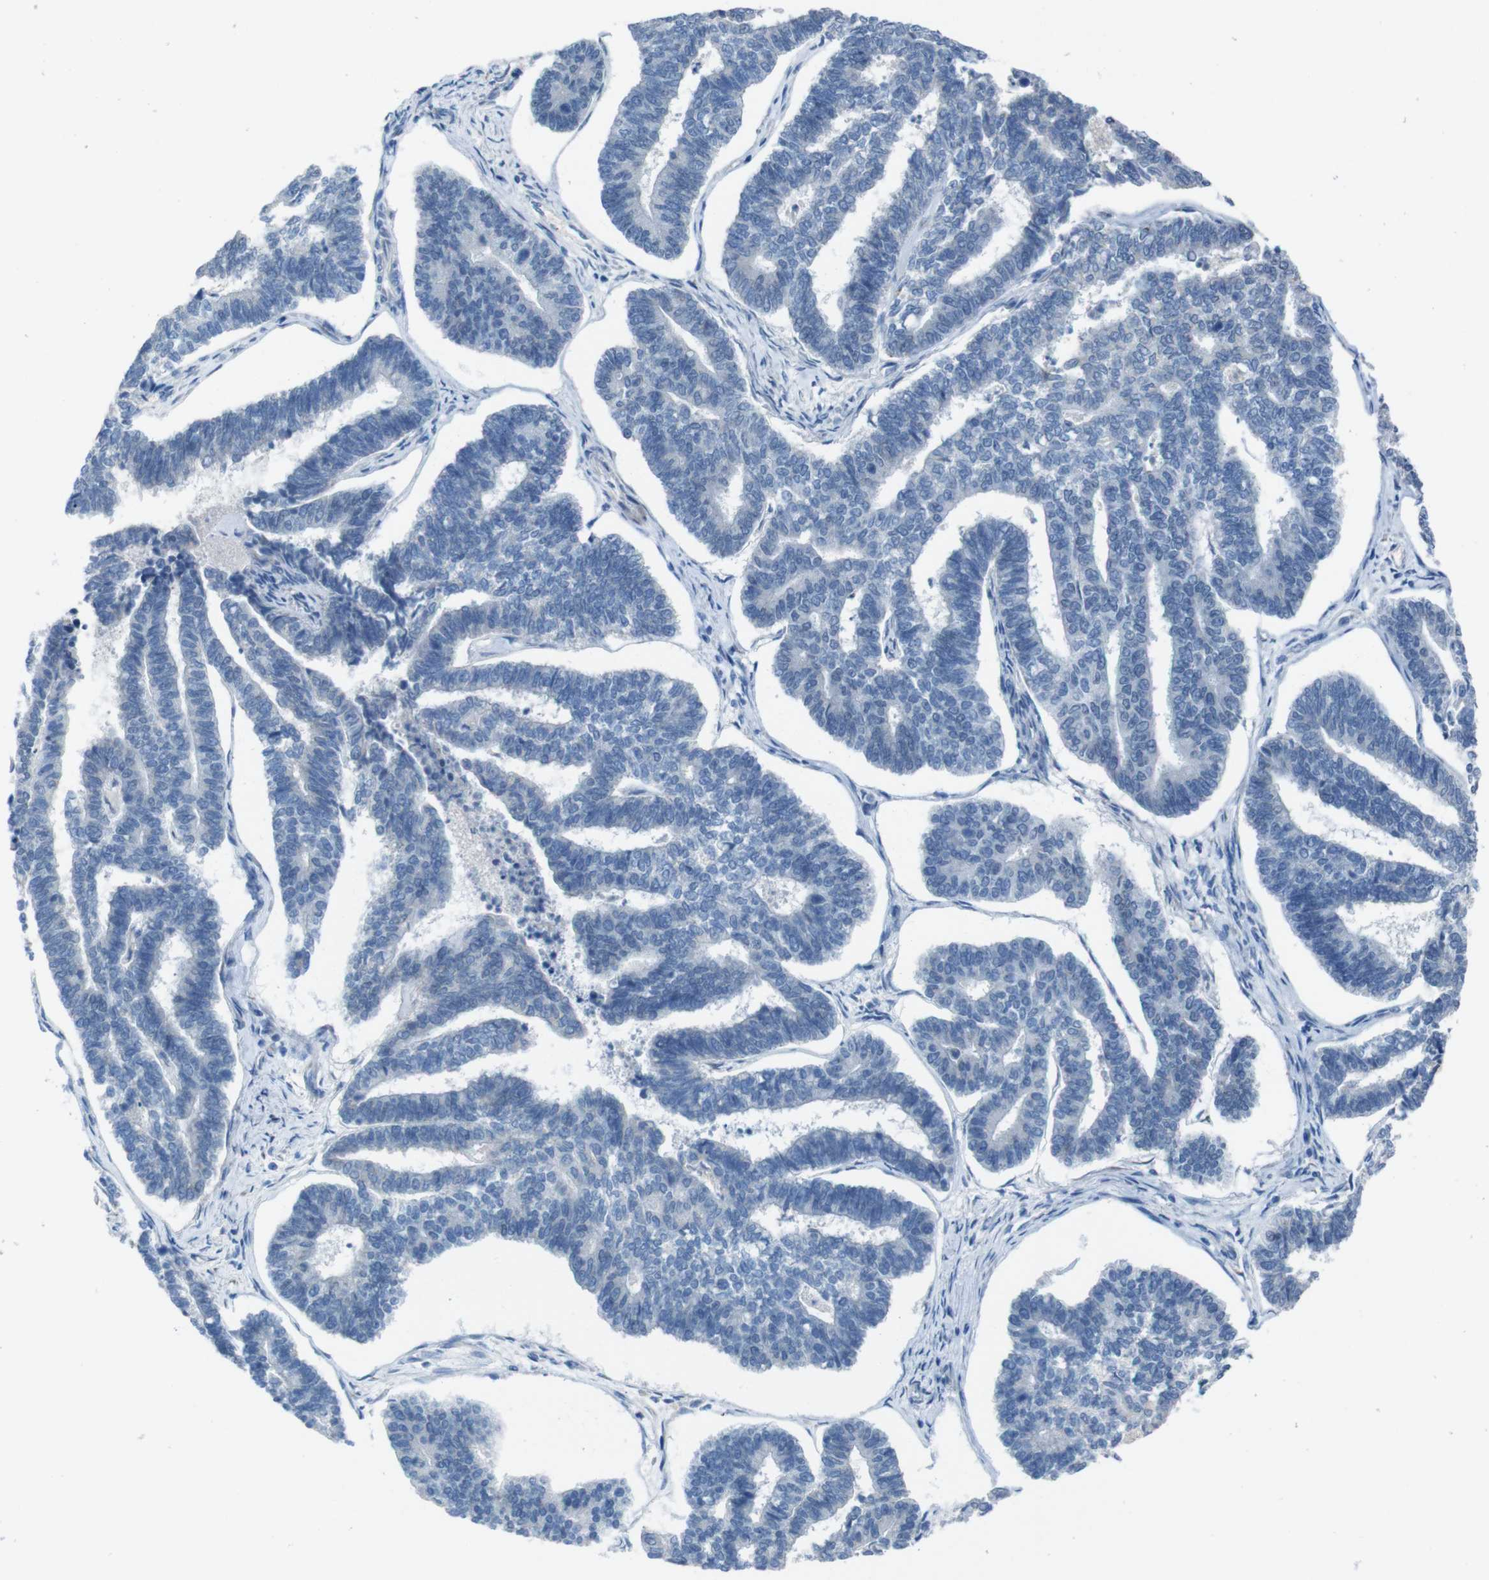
{"staining": {"intensity": "negative", "quantity": "none", "location": "none"}, "tissue": "endometrial cancer", "cell_type": "Tumor cells", "image_type": "cancer", "snomed": [{"axis": "morphology", "description": "Adenocarcinoma, NOS"}, {"axis": "topography", "description": "Endometrium"}], "caption": "An IHC histopathology image of endometrial cancer is shown. There is no staining in tumor cells of endometrial cancer. (Stains: DAB (3,3'-diaminobenzidine) IHC with hematoxylin counter stain, Microscopy: brightfield microscopy at high magnification).", "gene": "CDHR2", "patient": {"sex": "female", "age": 70}}